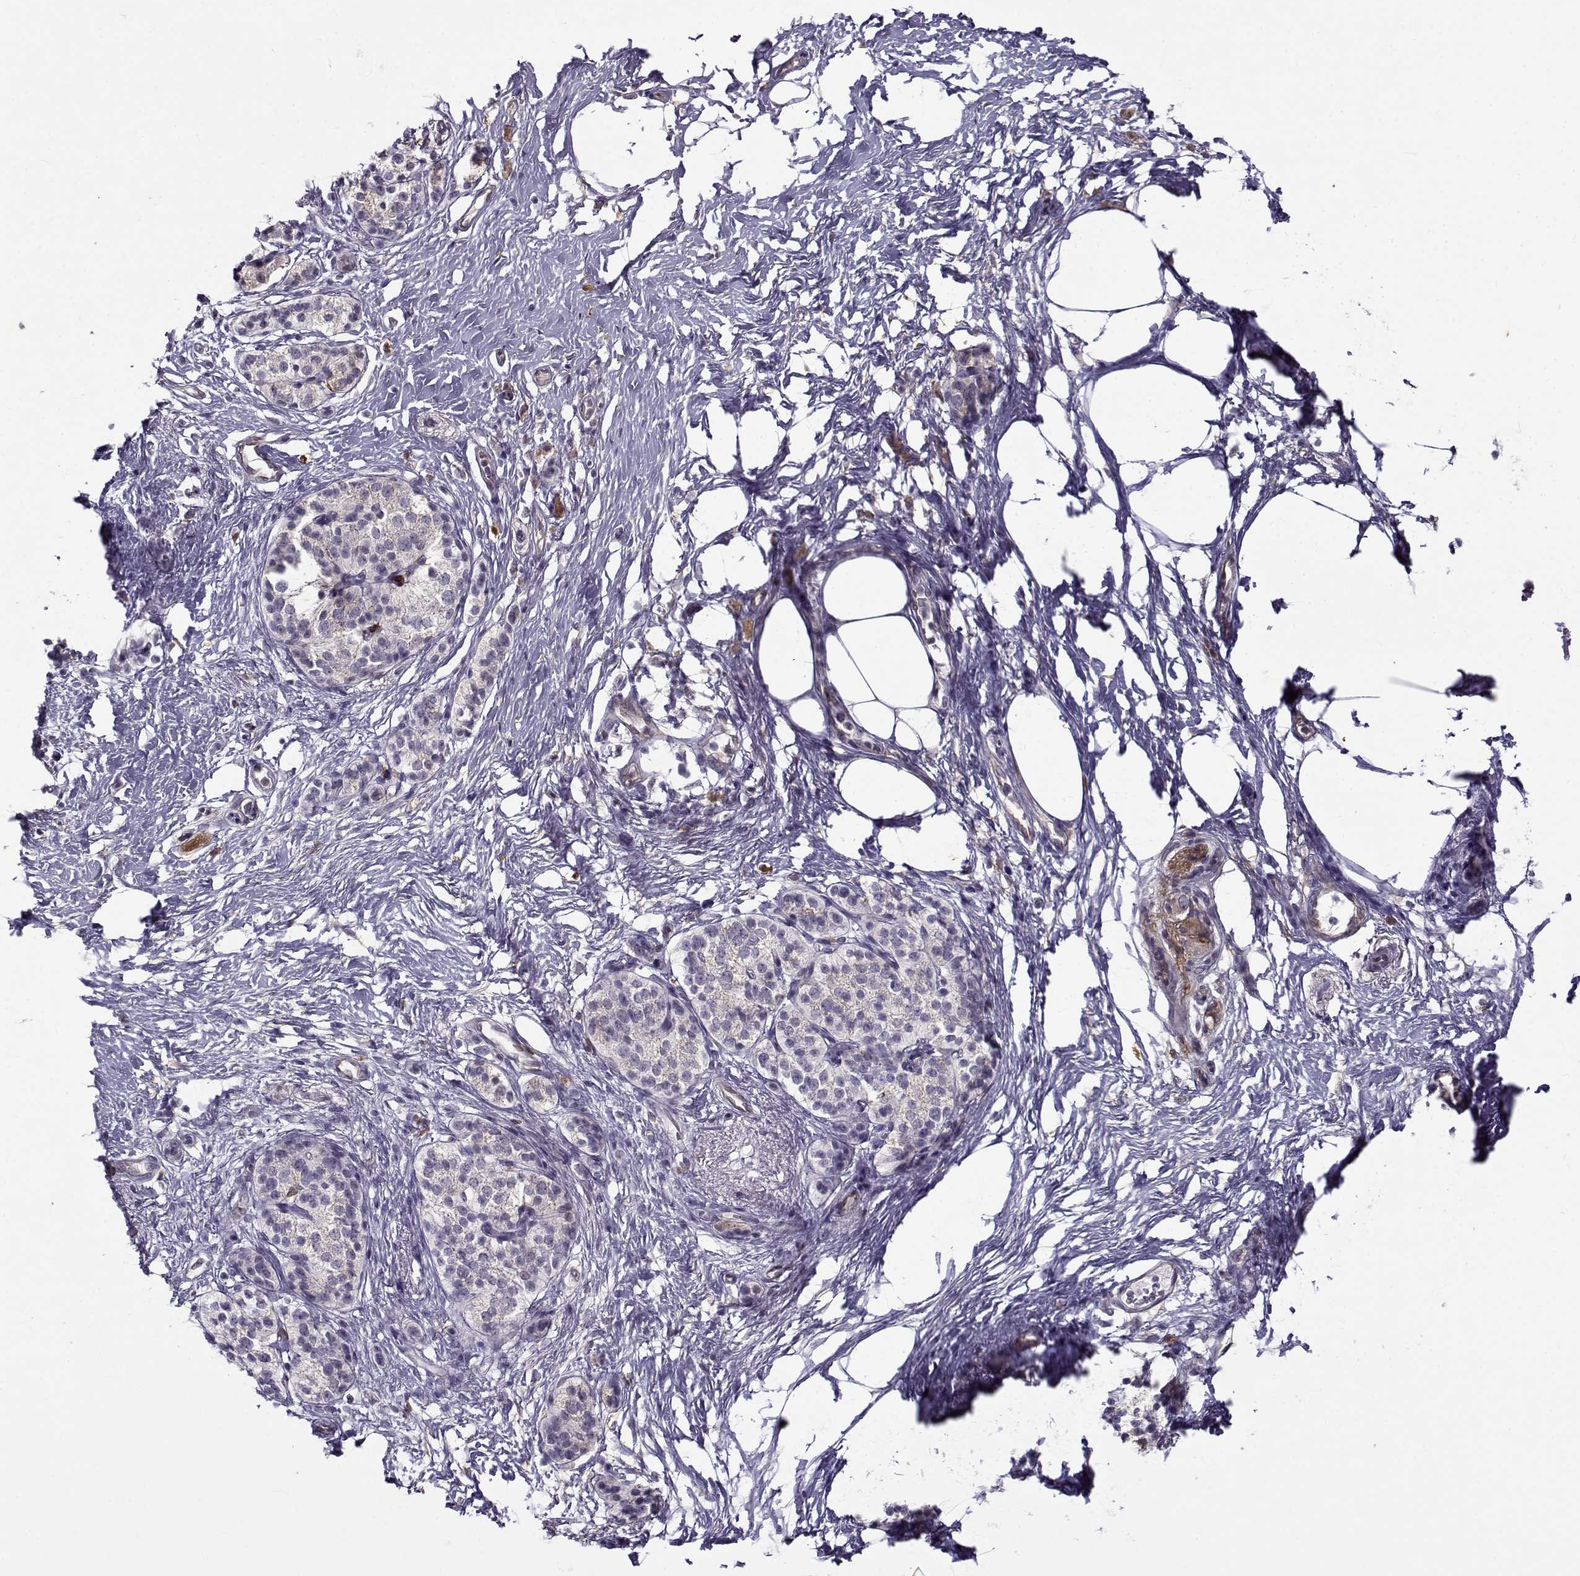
{"staining": {"intensity": "negative", "quantity": "none", "location": "none"}, "tissue": "pancreatic cancer", "cell_type": "Tumor cells", "image_type": "cancer", "snomed": [{"axis": "morphology", "description": "Adenocarcinoma, NOS"}, {"axis": "topography", "description": "Pancreas"}], "caption": "DAB immunohistochemical staining of pancreatic cancer shows no significant positivity in tumor cells. (DAB immunohistochemistry (IHC) visualized using brightfield microscopy, high magnification).", "gene": "BACH1", "patient": {"sex": "female", "age": 72}}